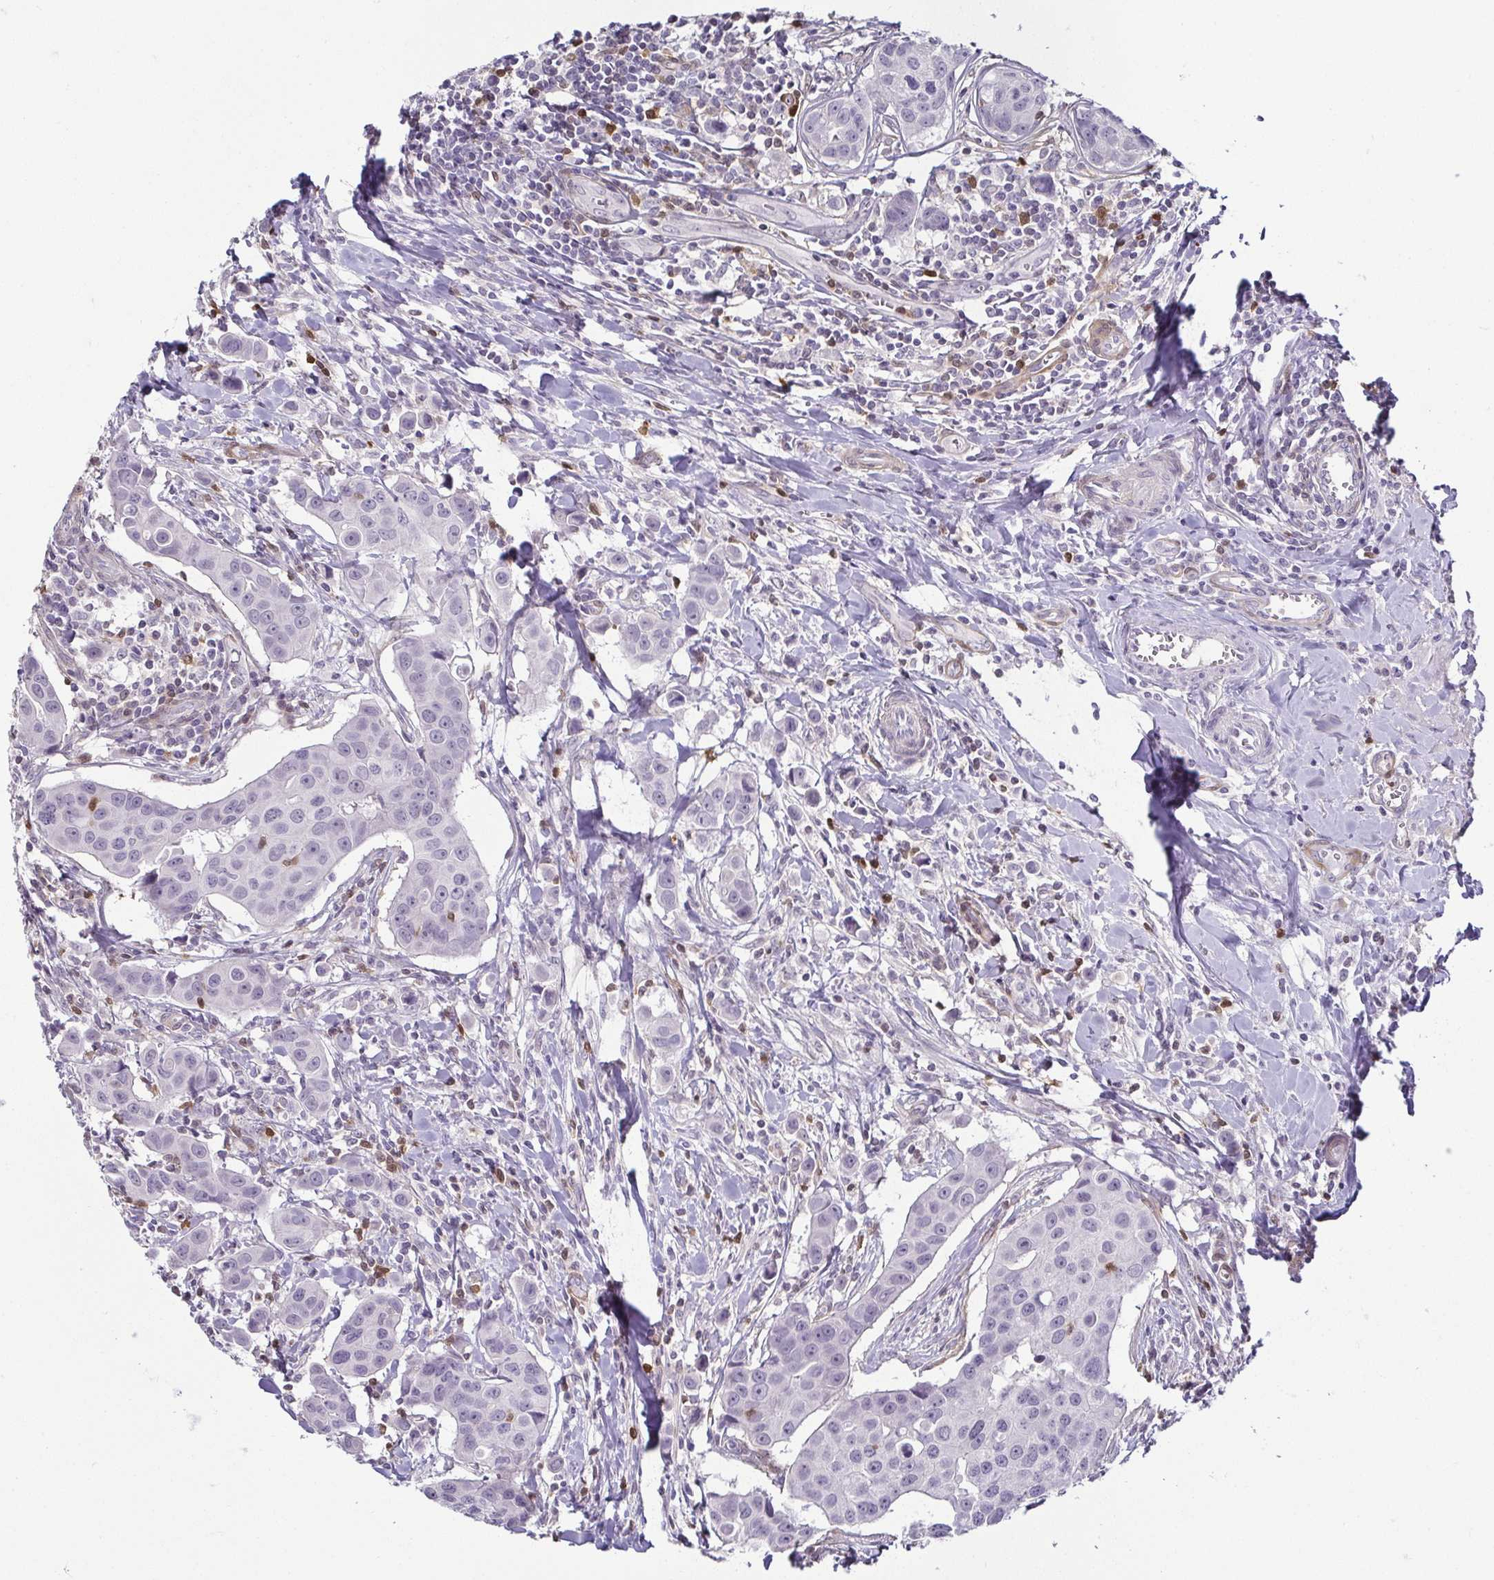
{"staining": {"intensity": "negative", "quantity": "none", "location": "none"}, "tissue": "breast cancer", "cell_type": "Tumor cells", "image_type": "cancer", "snomed": [{"axis": "morphology", "description": "Duct carcinoma"}, {"axis": "topography", "description": "Breast"}], "caption": "A photomicrograph of breast cancer stained for a protein displays no brown staining in tumor cells. Brightfield microscopy of immunohistochemistry (IHC) stained with DAB (3,3'-diaminobenzidine) (brown) and hematoxylin (blue), captured at high magnification.", "gene": "HOPX", "patient": {"sex": "female", "age": 24}}